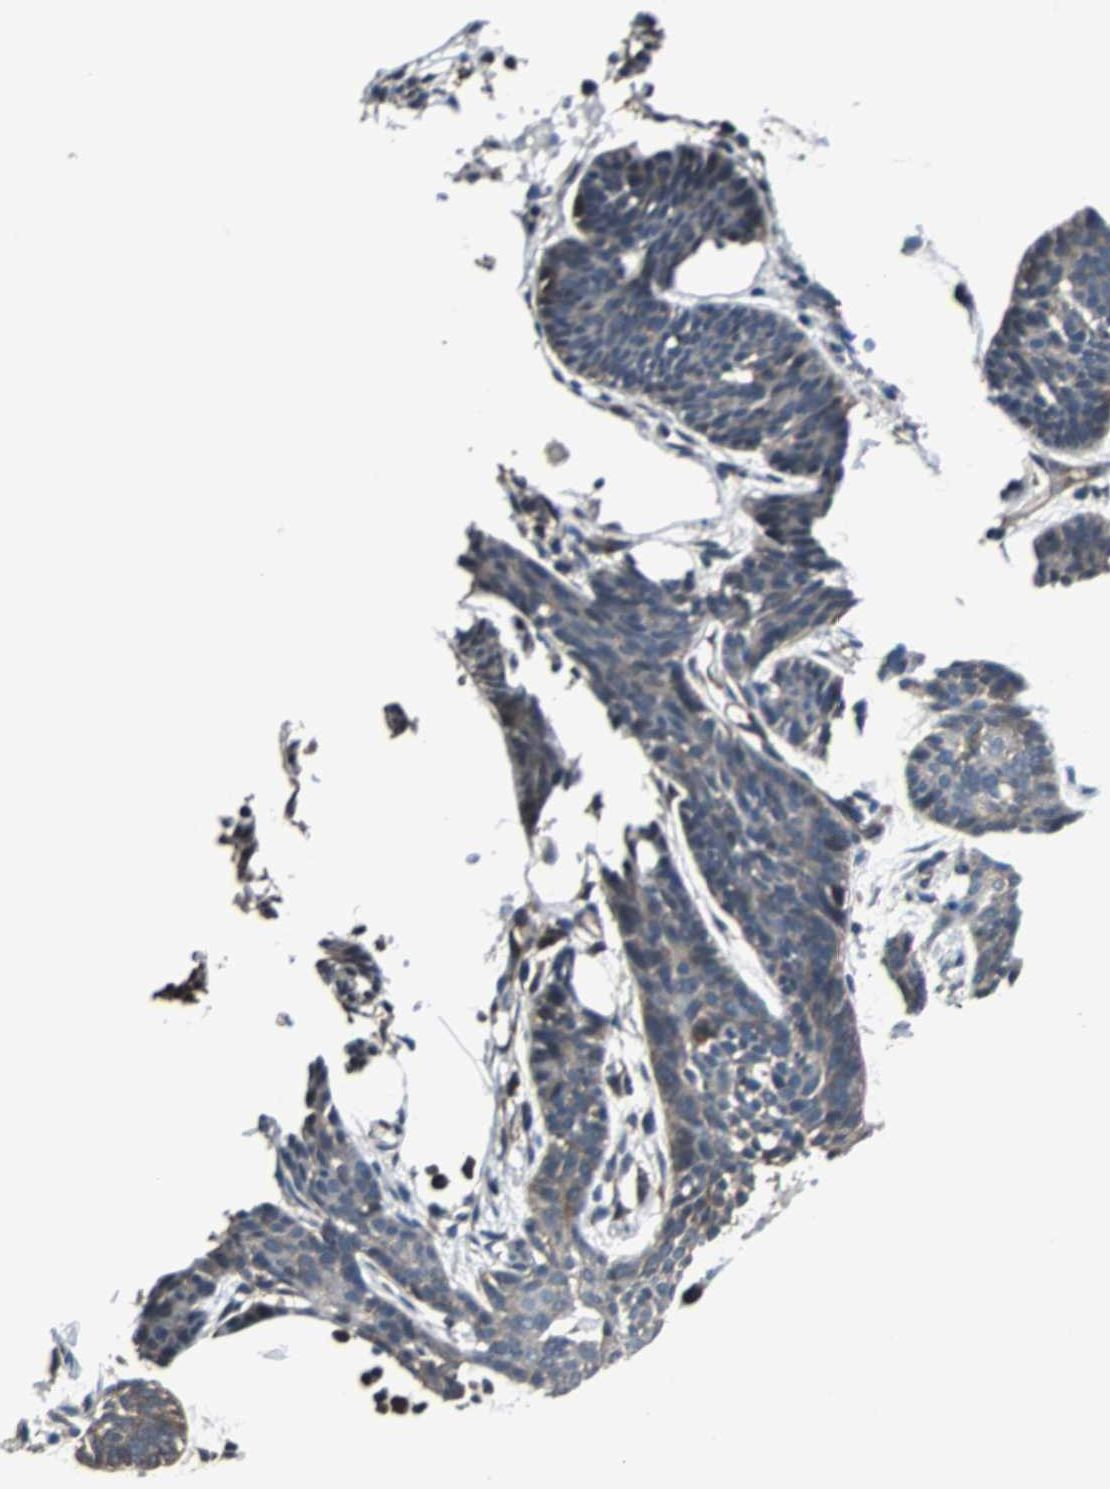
{"staining": {"intensity": "weak", "quantity": "<25%", "location": "cytoplasmic/membranous"}, "tissue": "skin cancer", "cell_type": "Tumor cells", "image_type": "cancer", "snomed": [{"axis": "morphology", "description": "Normal tissue, NOS"}, {"axis": "morphology", "description": "Basal cell carcinoma"}, {"axis": "topography", "description": "Skin"}], "caption": "Immunohistochemistry (IHC) photomicrograph of neoplastic tissue: human basal cell carcinoma (skin) stained with DAB (3,3'-diaminobenzidine) shows no significant protein expression in tumor cells. (DAB (3,3'-diaminobenzidine) immunohistochemistry visualized using brightfield microscopy, high magnification).", "gene": "CHP1", "patient": {"sex": "female", "age": 69}}